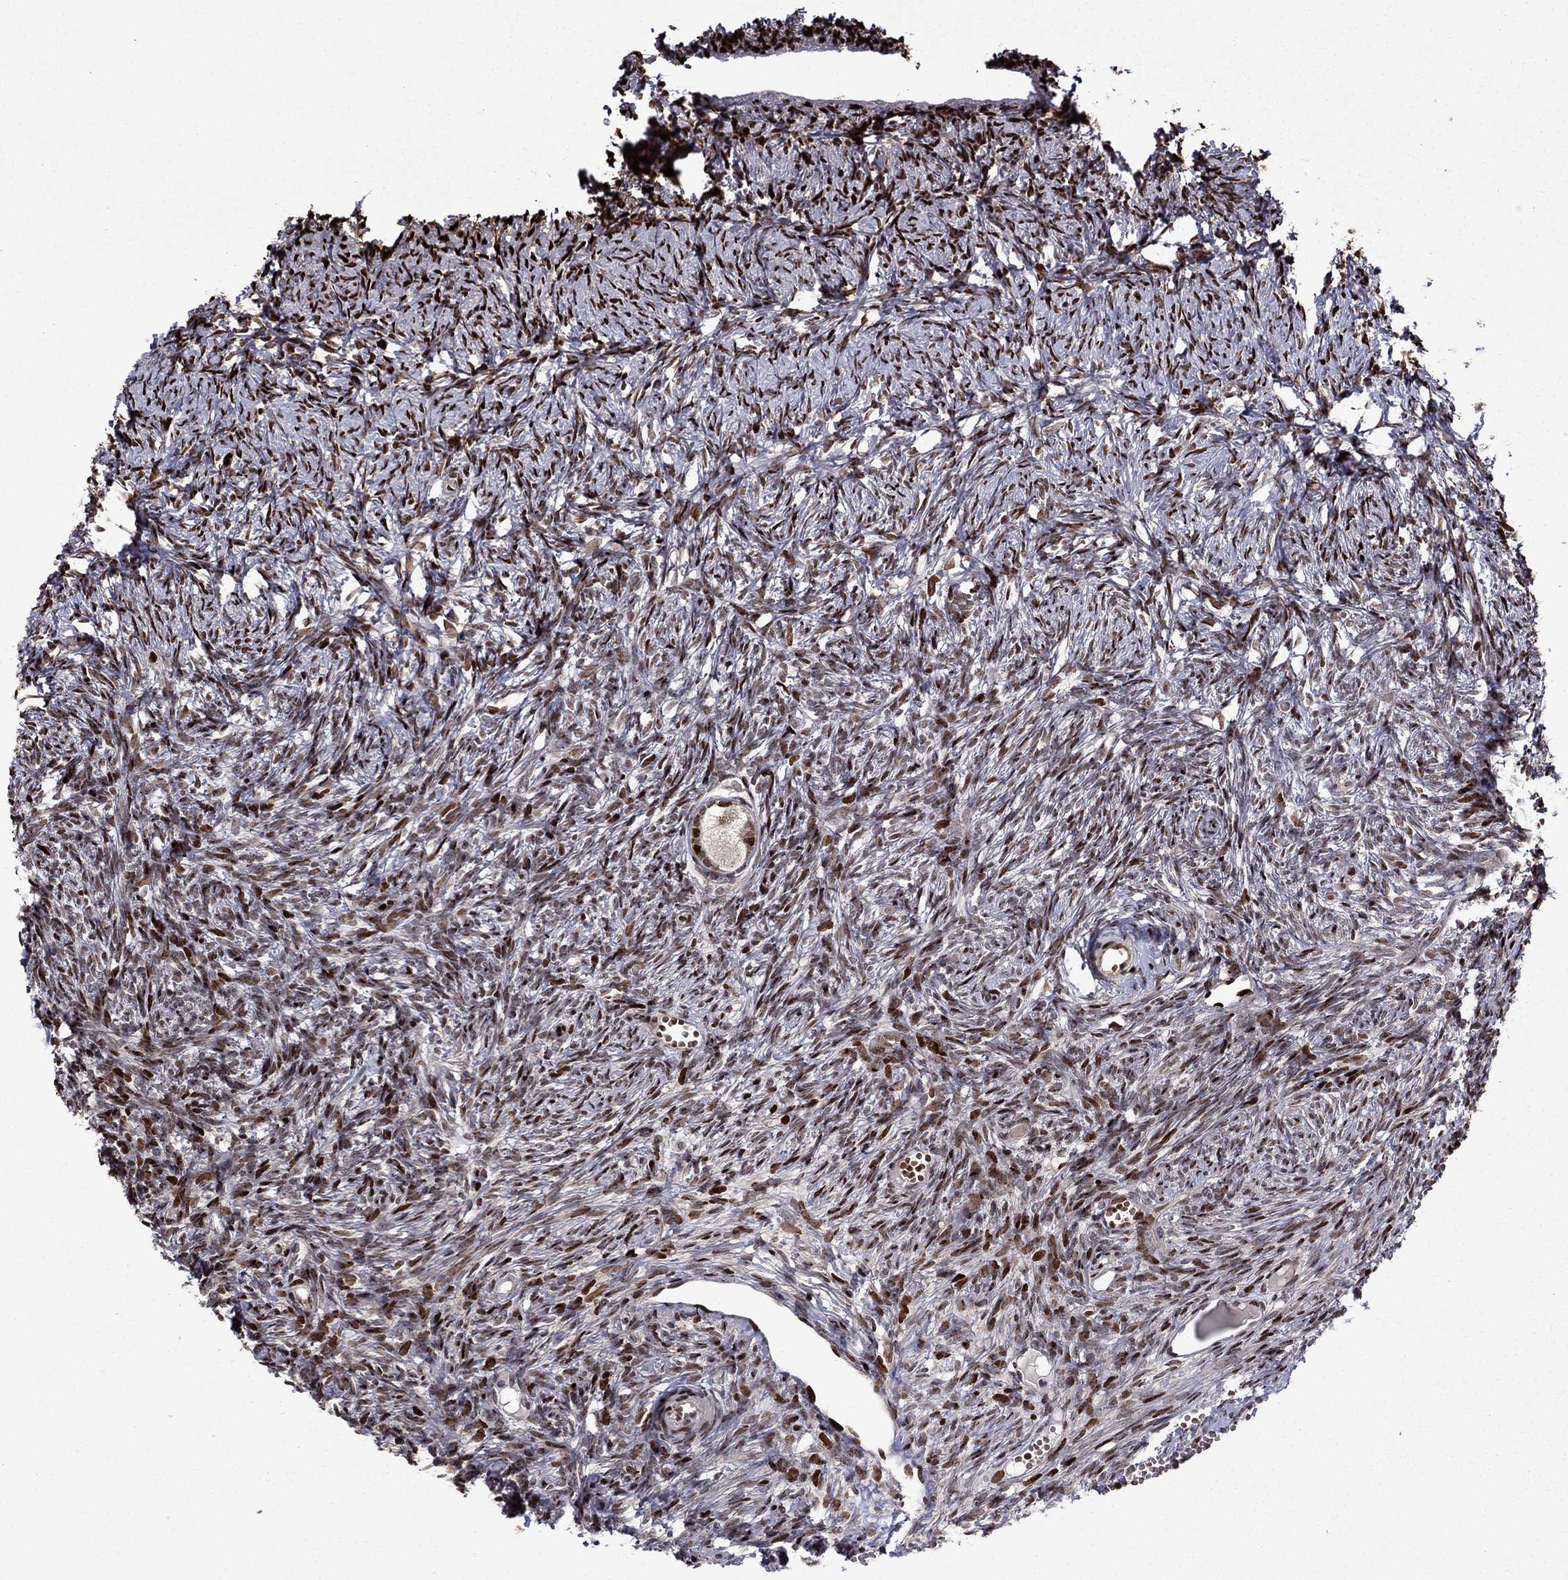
{"staining": {"intensity": "strong", "quantity": "<25%", "location": "nuclear"}, "tissue": "ovary", "cell_type": "Follicle cells", "image_type": "normal", "snomed": [{"axis": "morphology", "description": "Normal tissue, NOS"}, {"axis": "topography", "description": "Ovary"}], "caption": "A medium amount of strong nuclear positivity is identified in approximately <25% of follicle cells in normal ovary.", "gene": "LIMK1", "patient": {"sex": "female", "age": 43}}